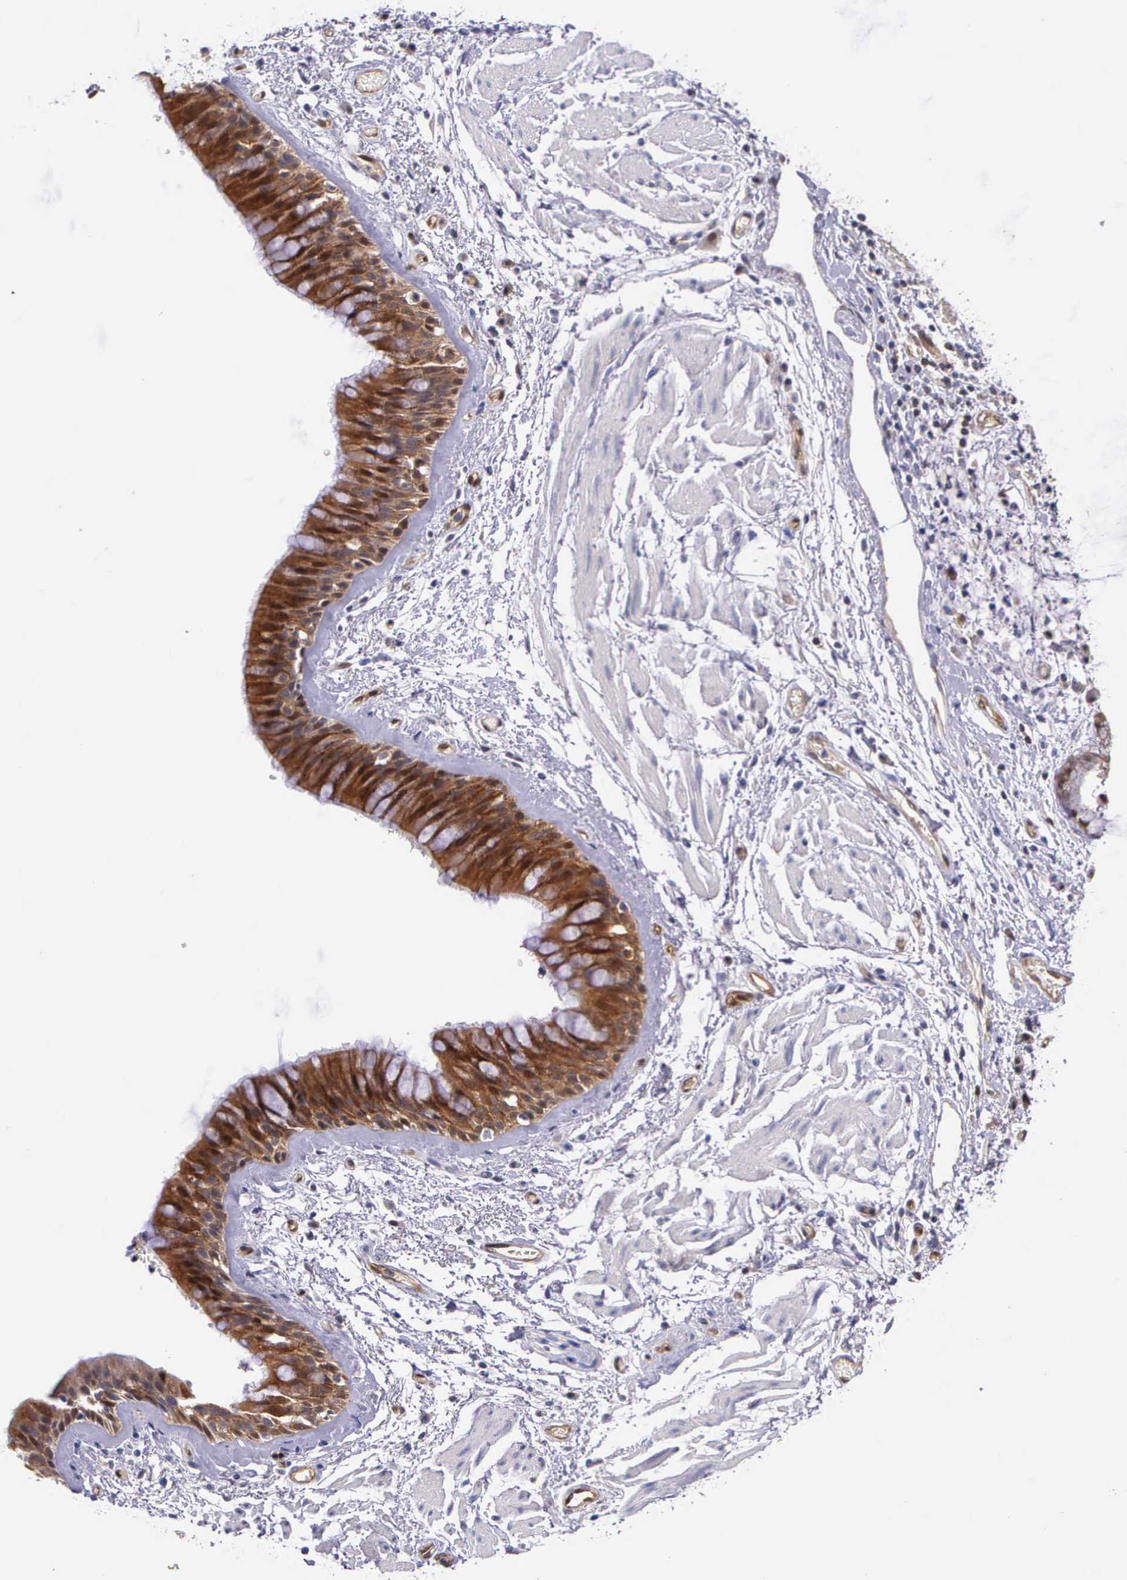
{"staining": {"intensity": "strong", "quantity": ">75%", "location": "cytoplasmic/membranous"}, "tissue": "bronchus", "cell_type": "Respiratory epithelial cells", "image_type": "normal", "snomed": [{"axis": "morphology", "description": "Normal tissue, NOS"}, {"axis": "topography", "description": "Bronchus"}, {"axis": "topography", "description": "Lung"}], "caption": "Immunohistochemical staining of benign bronchus exhibits >75% levels of strong cytoplasmic/membranous protein staining in approximately >75% of respiratory epithelial cells.", "gene": "GMPR2", "patient": {"sex": "female", "age": 57}}